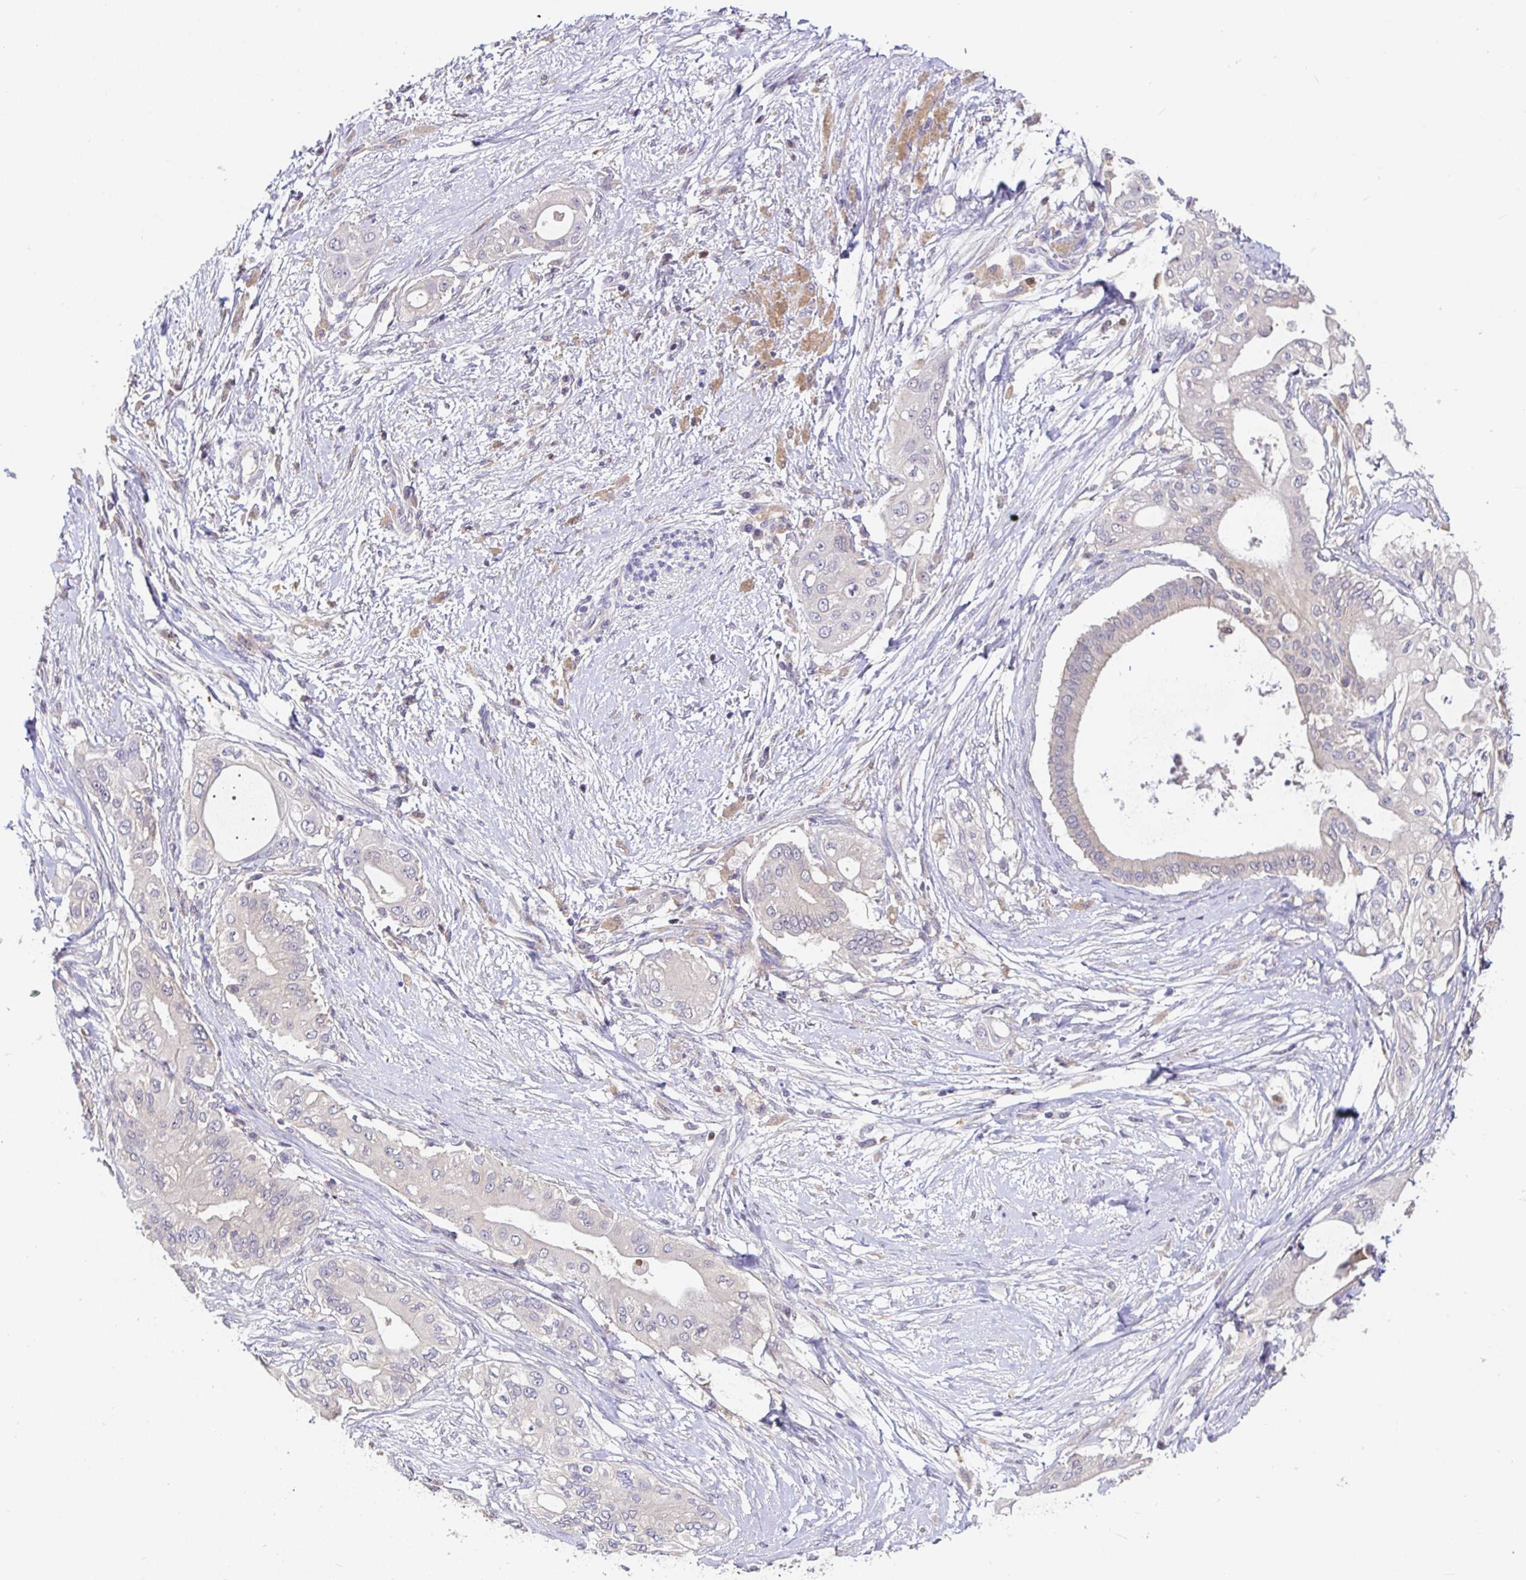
{"staining": {"intensity": "negative", "quantity": "none", "location": "none"}, "tissue": "pancreatic cancer", "cell_type": "Tumor cells", "image_type": "cancer", "snomed": [{"axis": "morphology", "description": "Adenocarcinoma, NOS"}, {"axis": "topography", "description": "Pancreas"}], "caption": "Histopathology image shows no protein expression in tumor cells of pancreatic cancer (adenocarcinoma) tissue.", "gene": "SATB1", "patient": {"sex": "male", "age": 68}}